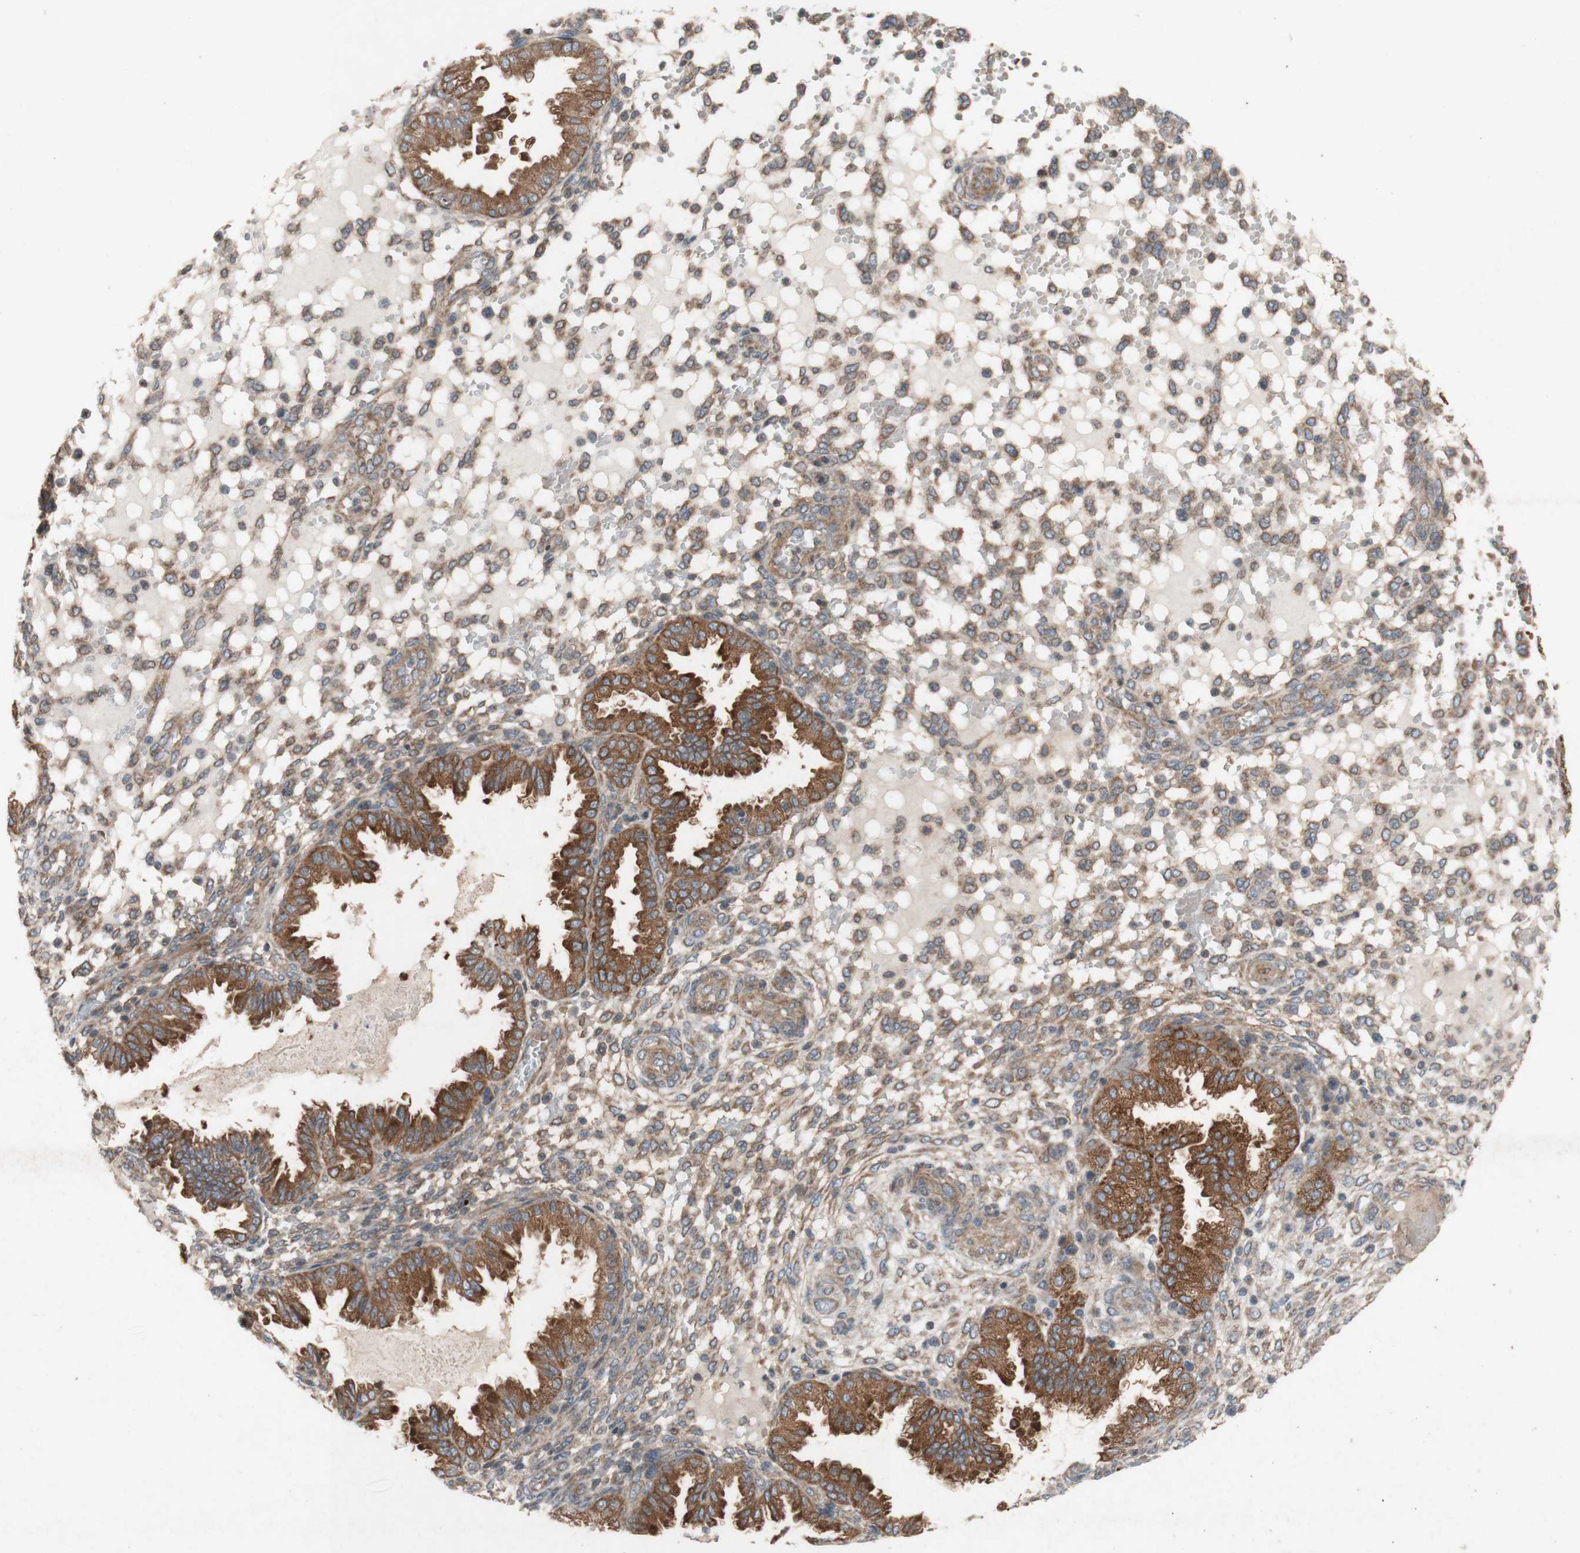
{"staining": {"intensity": "moderate", "quantity": ">75%", "location": "cytoplasmic/membranous"}, "tissue": "endometrium", "cell_type": "Cells in endometrial stroma", "image_type": "normal", "snomed": [{"axis": "morphology", "description": "Normal tissue, NOS"}, {"axis": "topography", "description": "Endometrium"}], "caption": "Protein analysis of unremarkable endometrium displays moderate cytoplasmic/membranous expression in approximately >75% of cells in endometrial stroma. (DAB IHC, brown staining for protein, blue staining for nuclei).", "gene": "TST", "patient": {"sex": "female", "age": 33}}